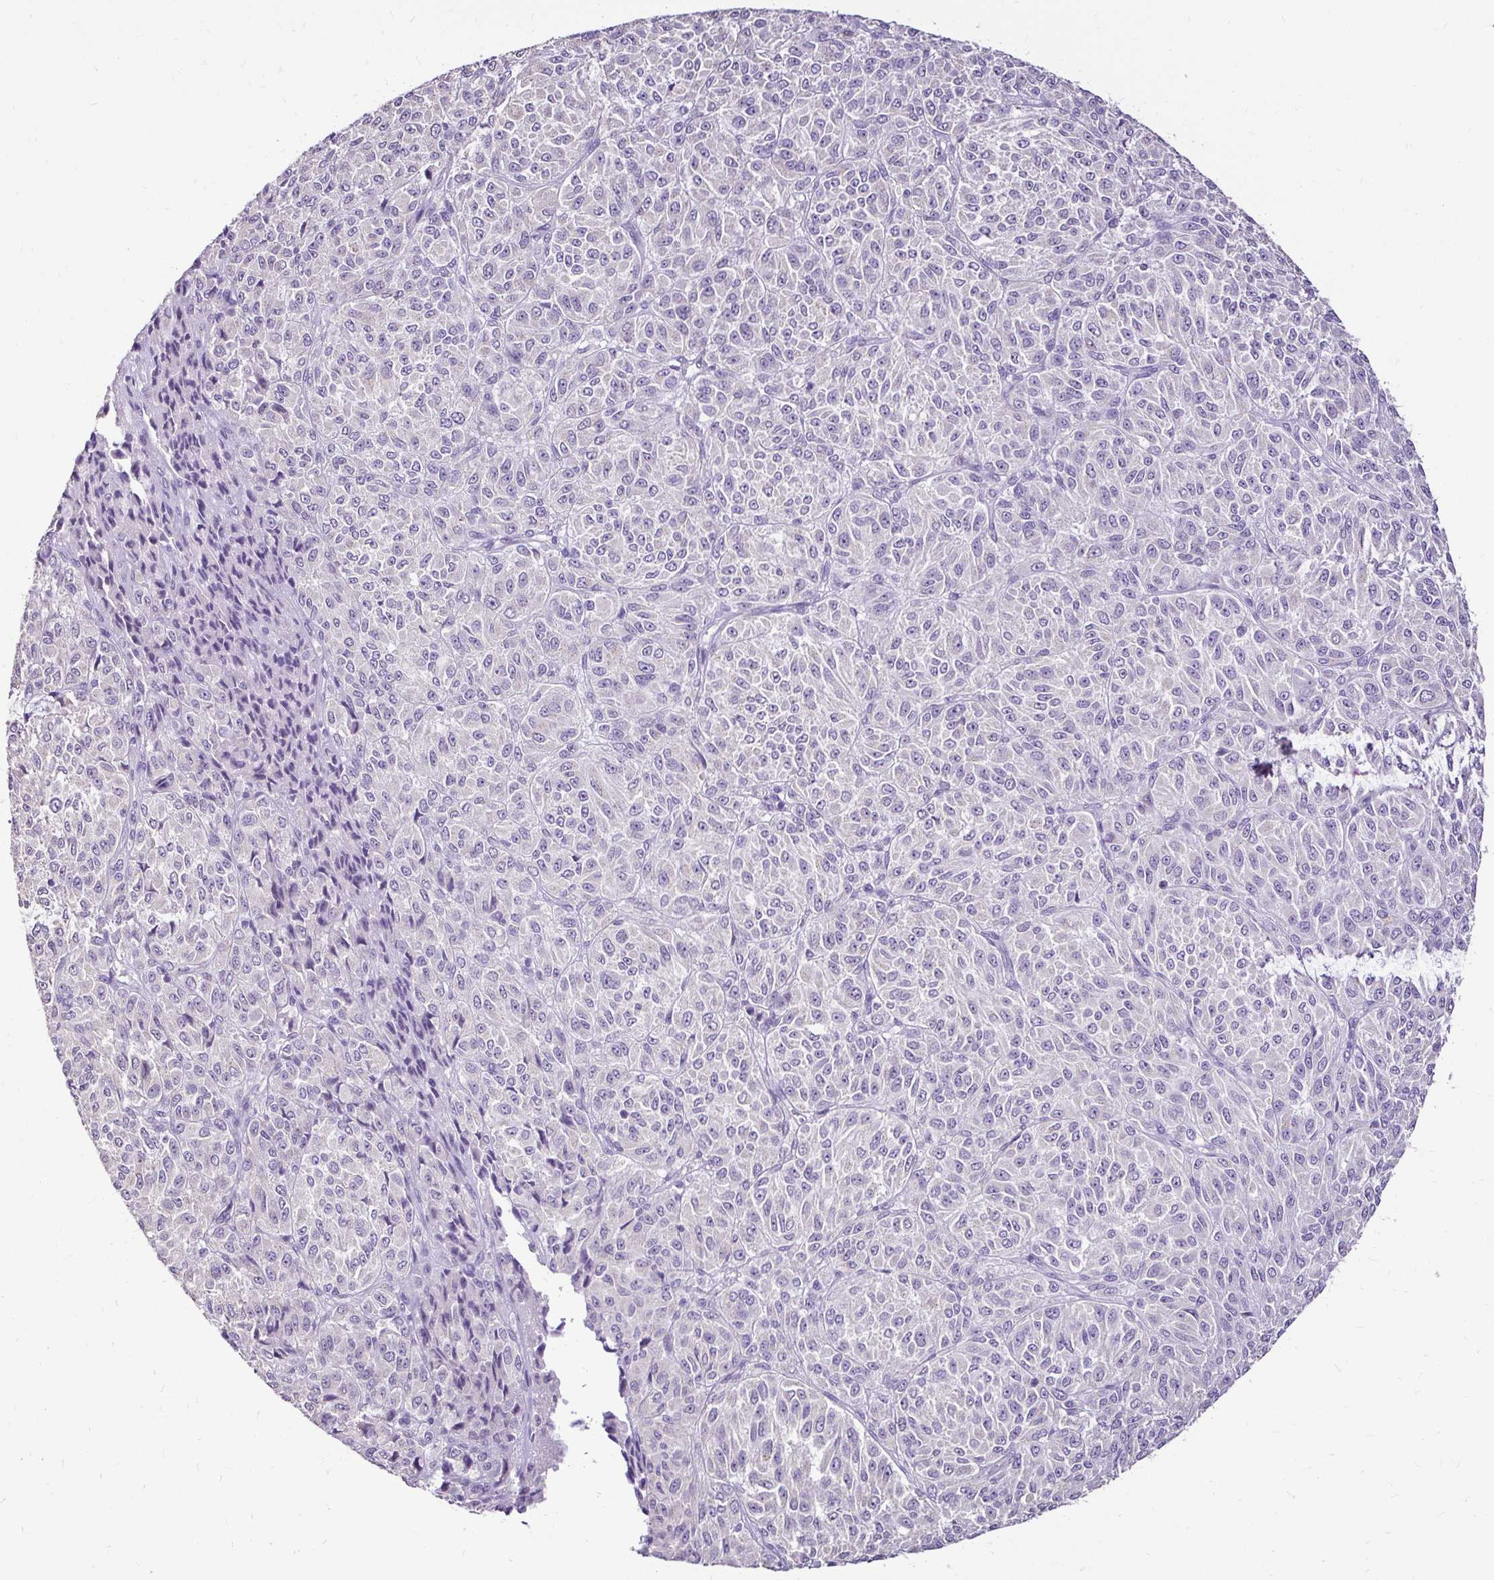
{"staining": {"intensity": "negative", "quantity": "none", "location": "none"}, "tissue": "melanoma", "cell_type": "Tumor cells", "image_type": "cancer", "snomed": [{"axis": "morphology", "description": "Malignant melanoma, Metastatic site"}, {"axis": "topography", "description": "Brain"}], "caption": "Tumor cells show no significant protein expression in malignant melanoma (metastatic site).", "gene": "KIAA1210", "patient": {"sex": "female", "age": 56}}